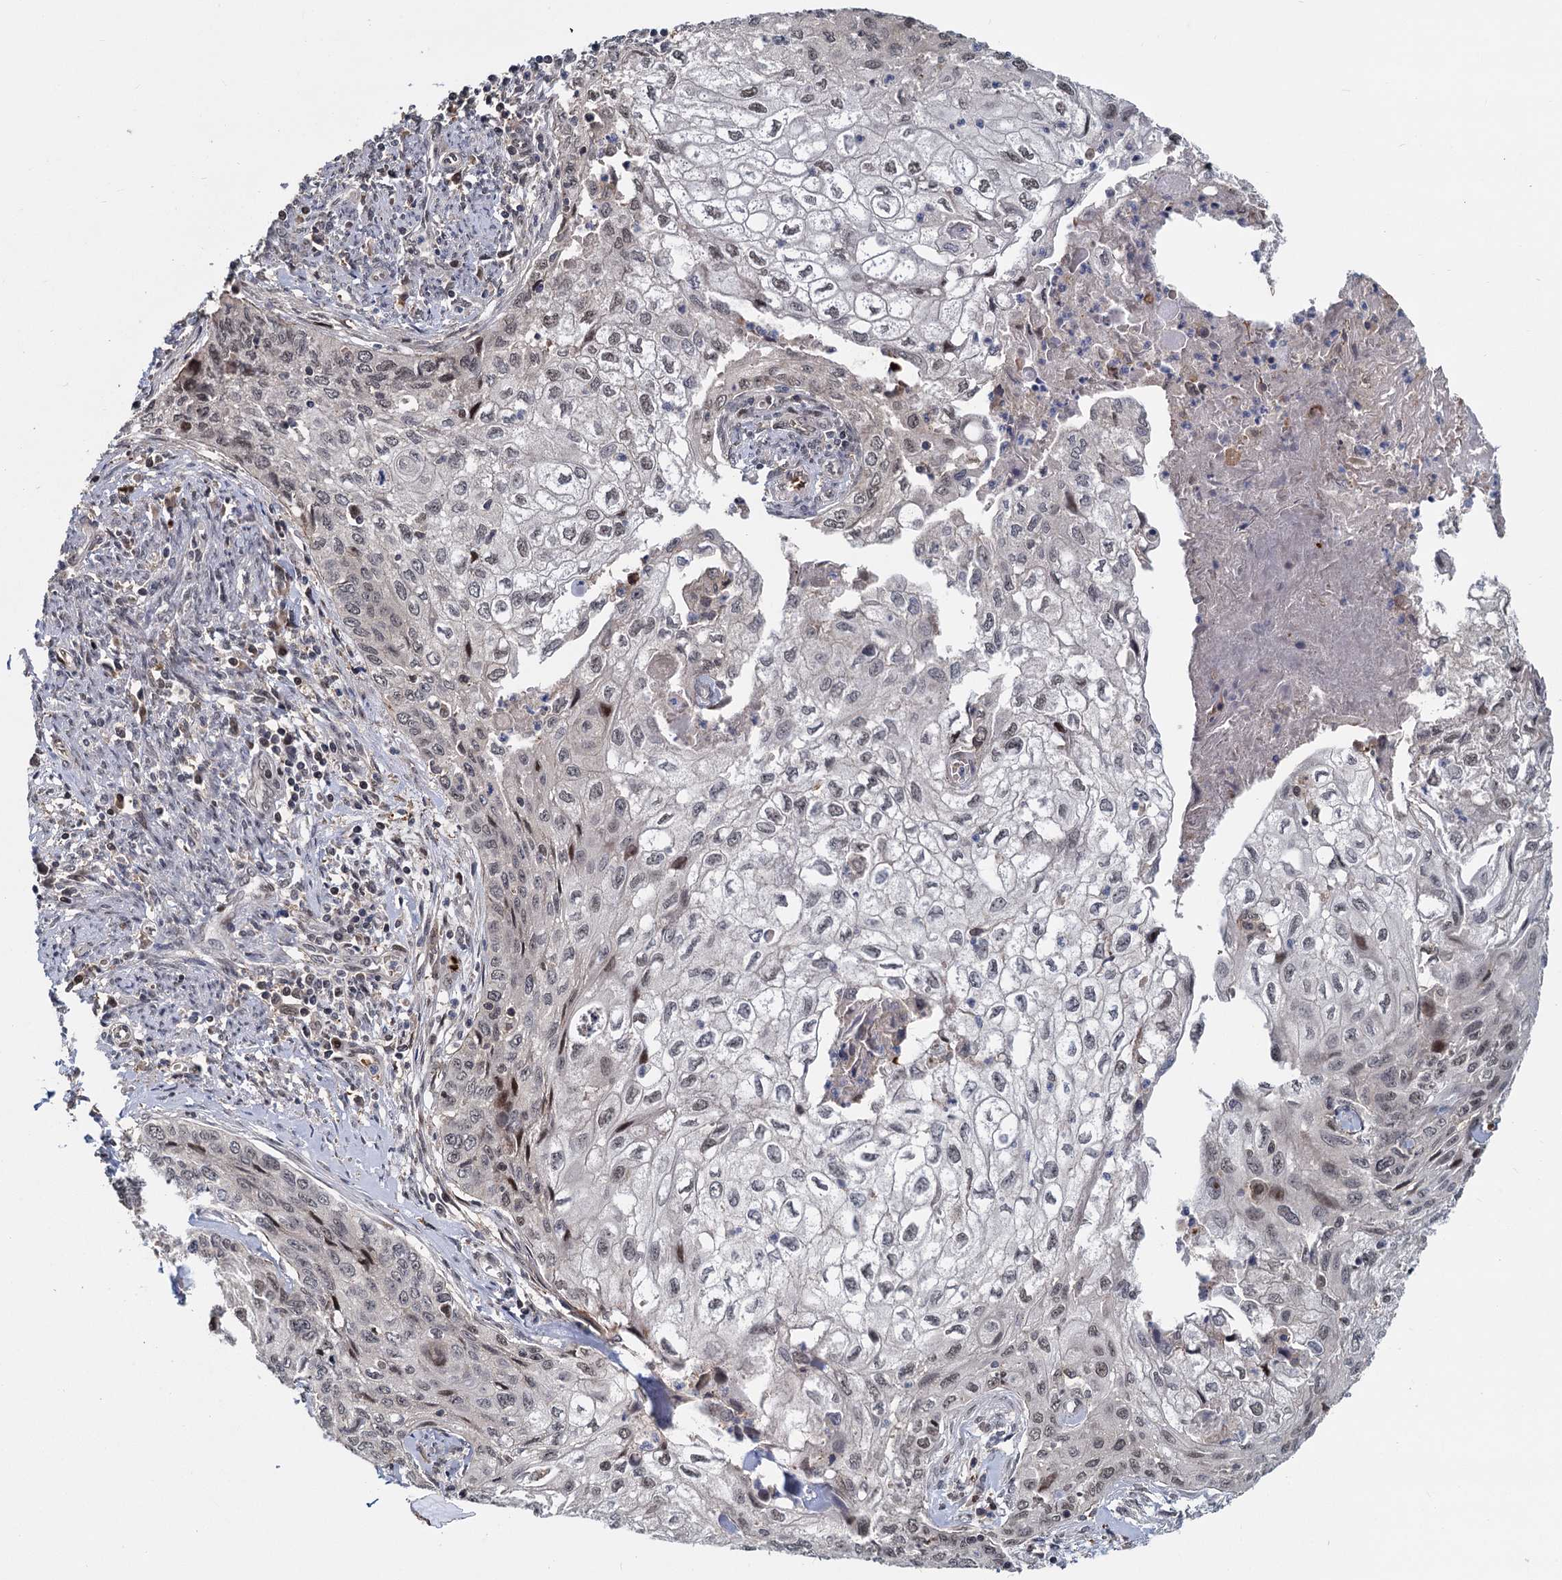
{"staining": {"intensity": "moderate", "quantity": "<25%", "location": "nuclear"}, "tissue": "cervical cancer", "cell_type": "Tumor cells", "image_type": "cancer", "snomed": [{"axis": "morphology", "description": "Squamous cell carcinoma, NOS"}, {"axis": "topography", "description": "Cervix"}], "caption": "About <25% of tumor cells in human cervical squamous cell carcinoma show moderate nuclear protein expression as visualized by brown immunohistochemical staining.", "gene": "FANCI", "patient": {"sex": "female", "age": 67}}